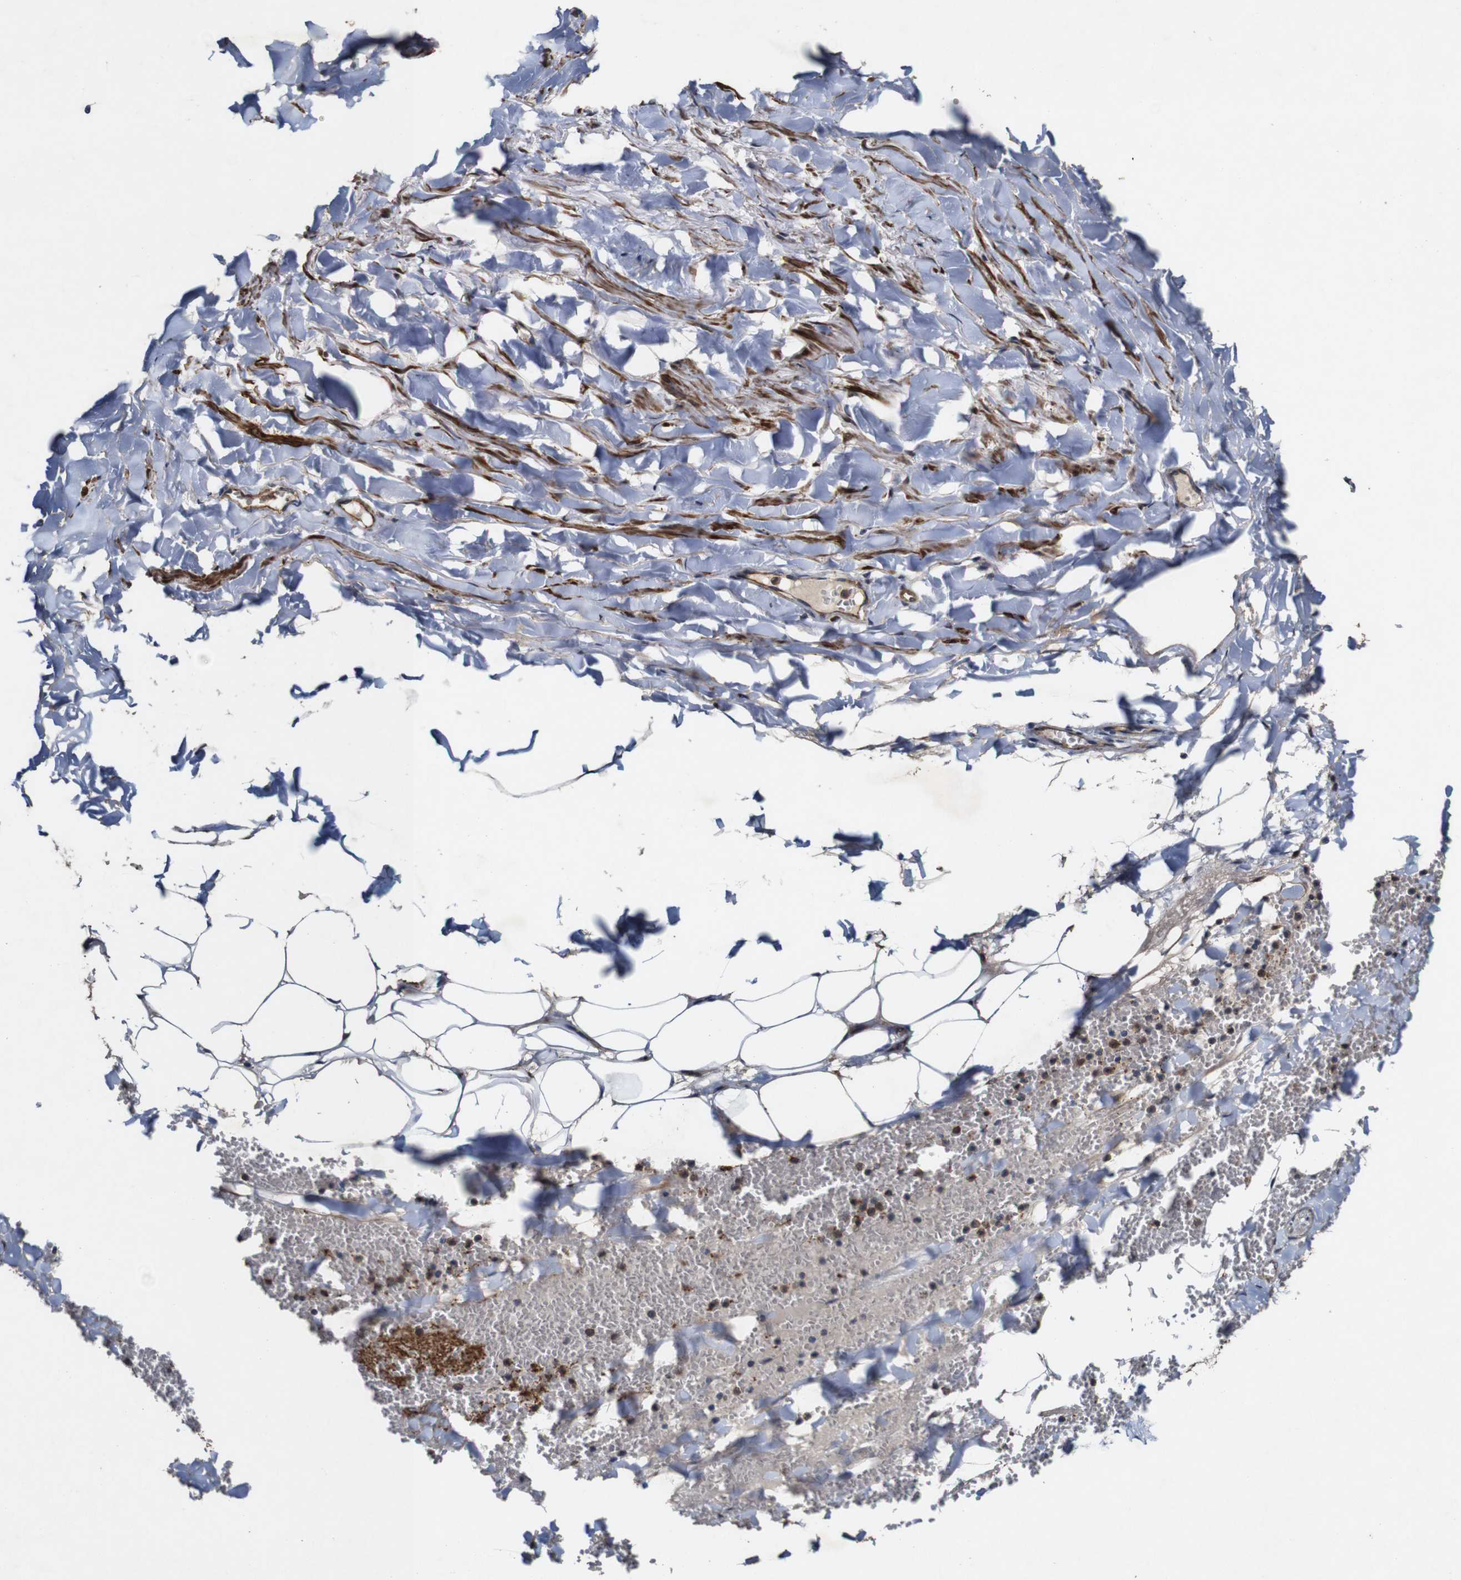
{"staining": {"intensity": "weak", "quantity": "25%-75%", "location": "cytoplasmic/membranous"}, "tissue": "adipose tissue", "cell_type": "Adipocytes", "image_type": "normal", "snomed": [{"axis": "morphology", "description": "Normal tissue, NOS"}, {"axis": "topography", "description": "Adipose tissue"}, {"axis": "topography", "description": "Peripheral nerve tissue"}], "caption": "Immunohistochemical staining of normal adipose tissue displays weak cytoplasmic/membranous protein positivity in approximately 25%-75% of adipocytes.", "gene": "GSDME", "patient": {"sex": "male", "age": 52}}